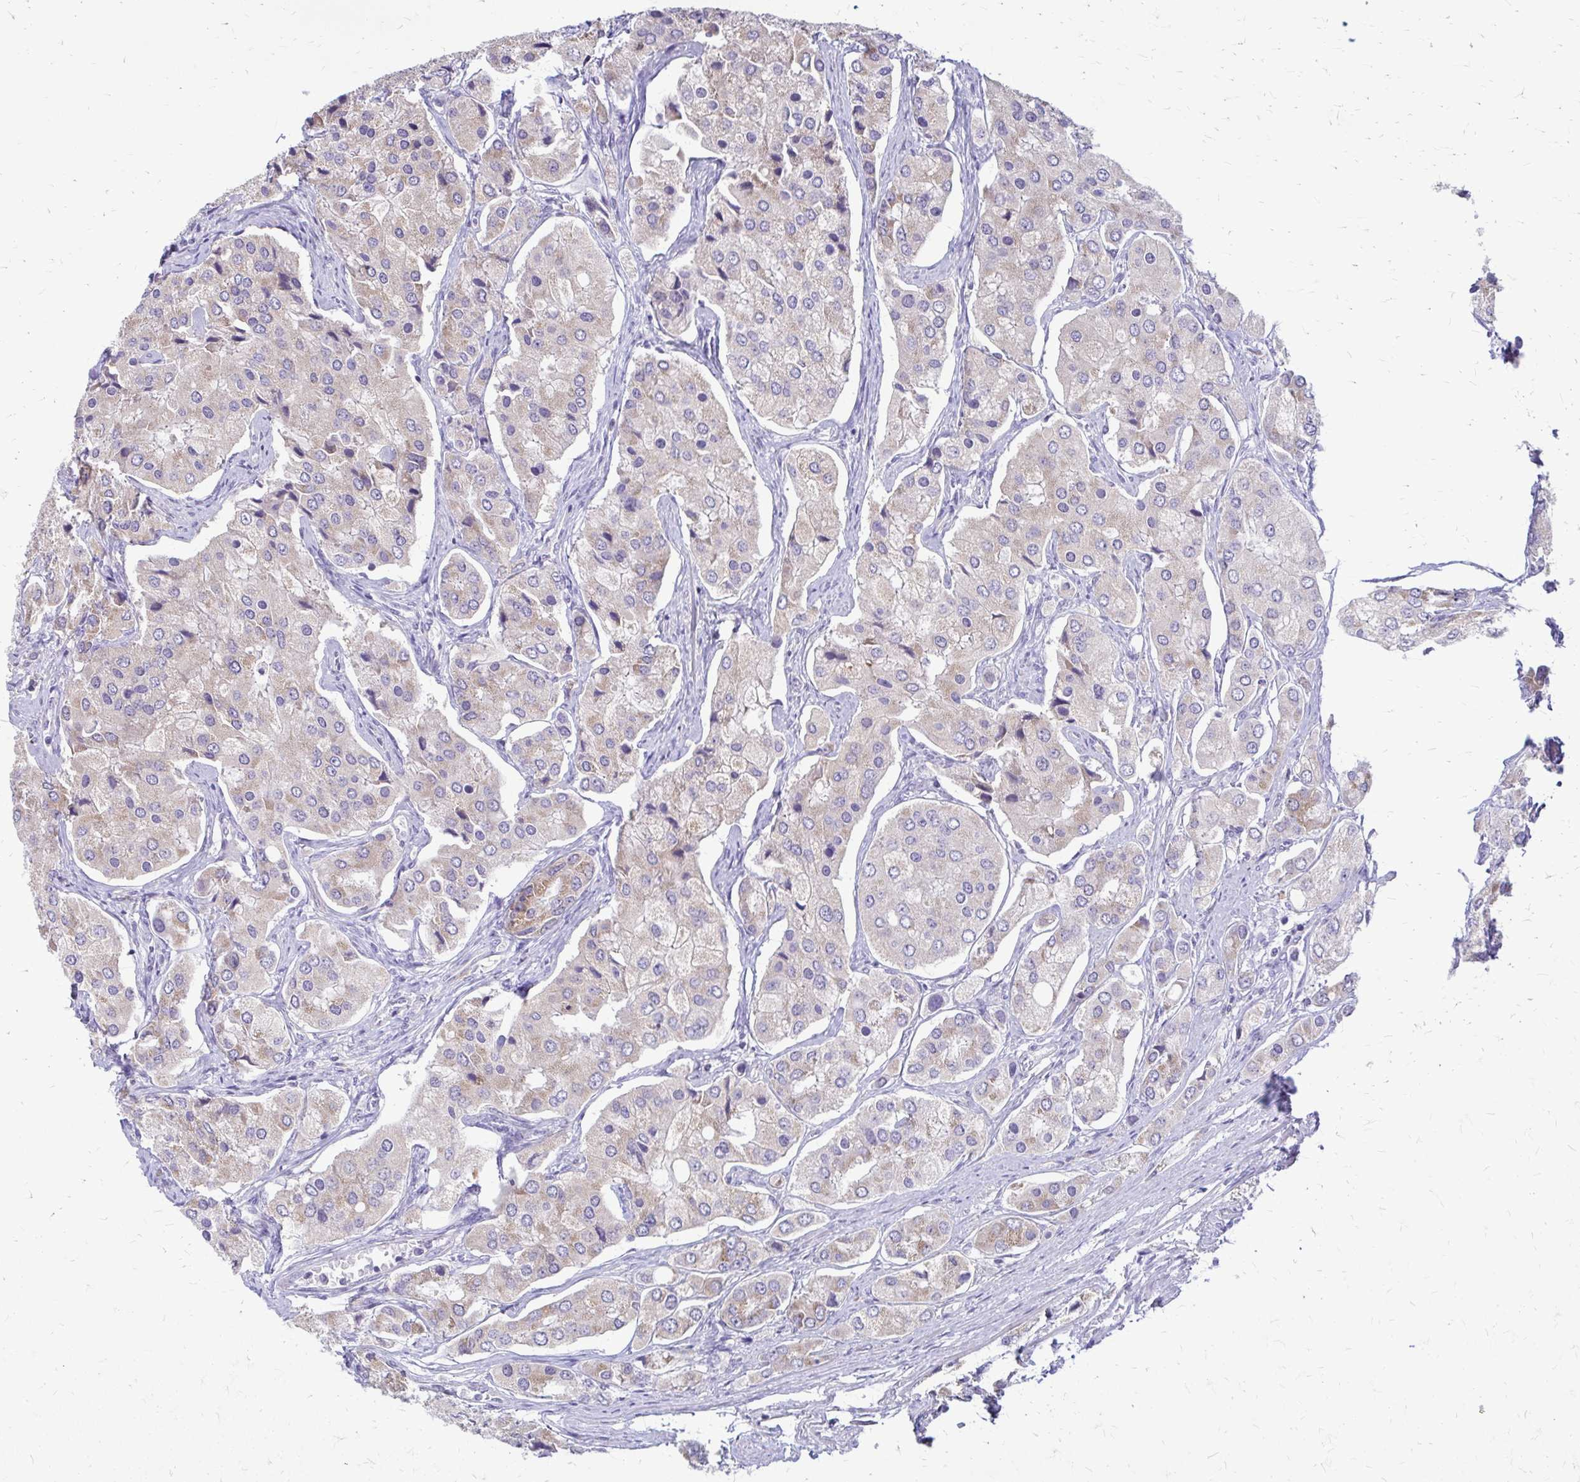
{"staining": {"intensity": "weak", "quantity": "<25%", "location": "cytoplasmic/membranous"}, "tissue": "prostate cancer", "cell_type": "Tumor cells", "image_type": "cancer", "snomed": [{"axis": "morphology", "description": "Adenocarcinoma, Low grade"}, {"axis": "topography", "description": "Prostate"}], "caption": "Immunohistochemistry photomicrograph of neoplastic tissue: prostate cancer stained with DAB (3,3'-diaminobenzidine) exhibits no significant protein expression in tumor cells.", "gene": "SAMD13", "patient": {"sex": "male", "age": 69}}